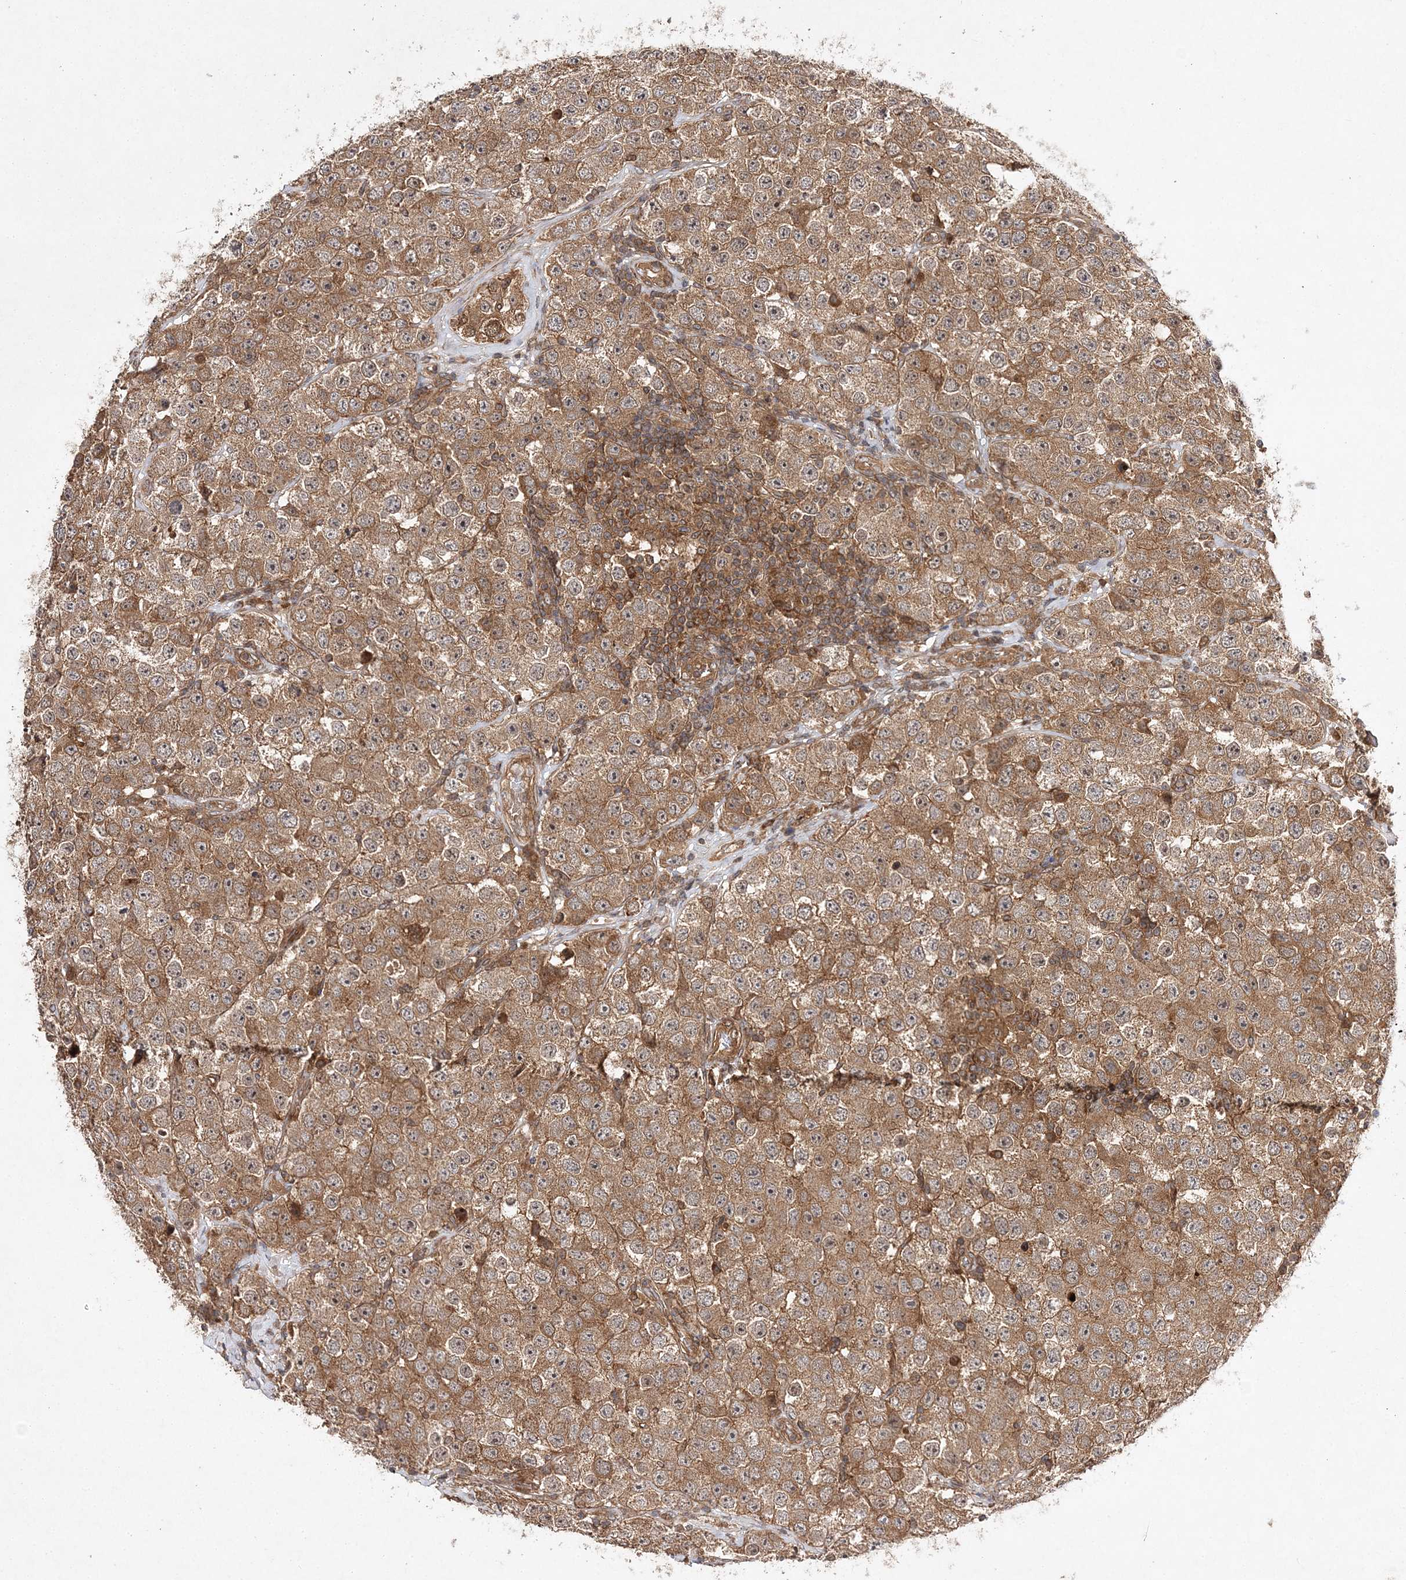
{"staining": {"intensity": "moderate", "quantity": ">75%", "location": "cytoplasmic/membranous"}, "tissue": "testis cancer", "cell_type": "Tumor cells", "image_type": "cancer", "snomed": [{"axis": "morphology", "description": "Seminoma, NOS"}, {"axis": "topography", "description": "Testis"}], "caption": "A brown stain shows moderate cytoplasmic/membranous expression of a protein in human testis cancer tumor cells.", "gene": "TMEM9B", "patient": {"sex": "male", "age": 28}}